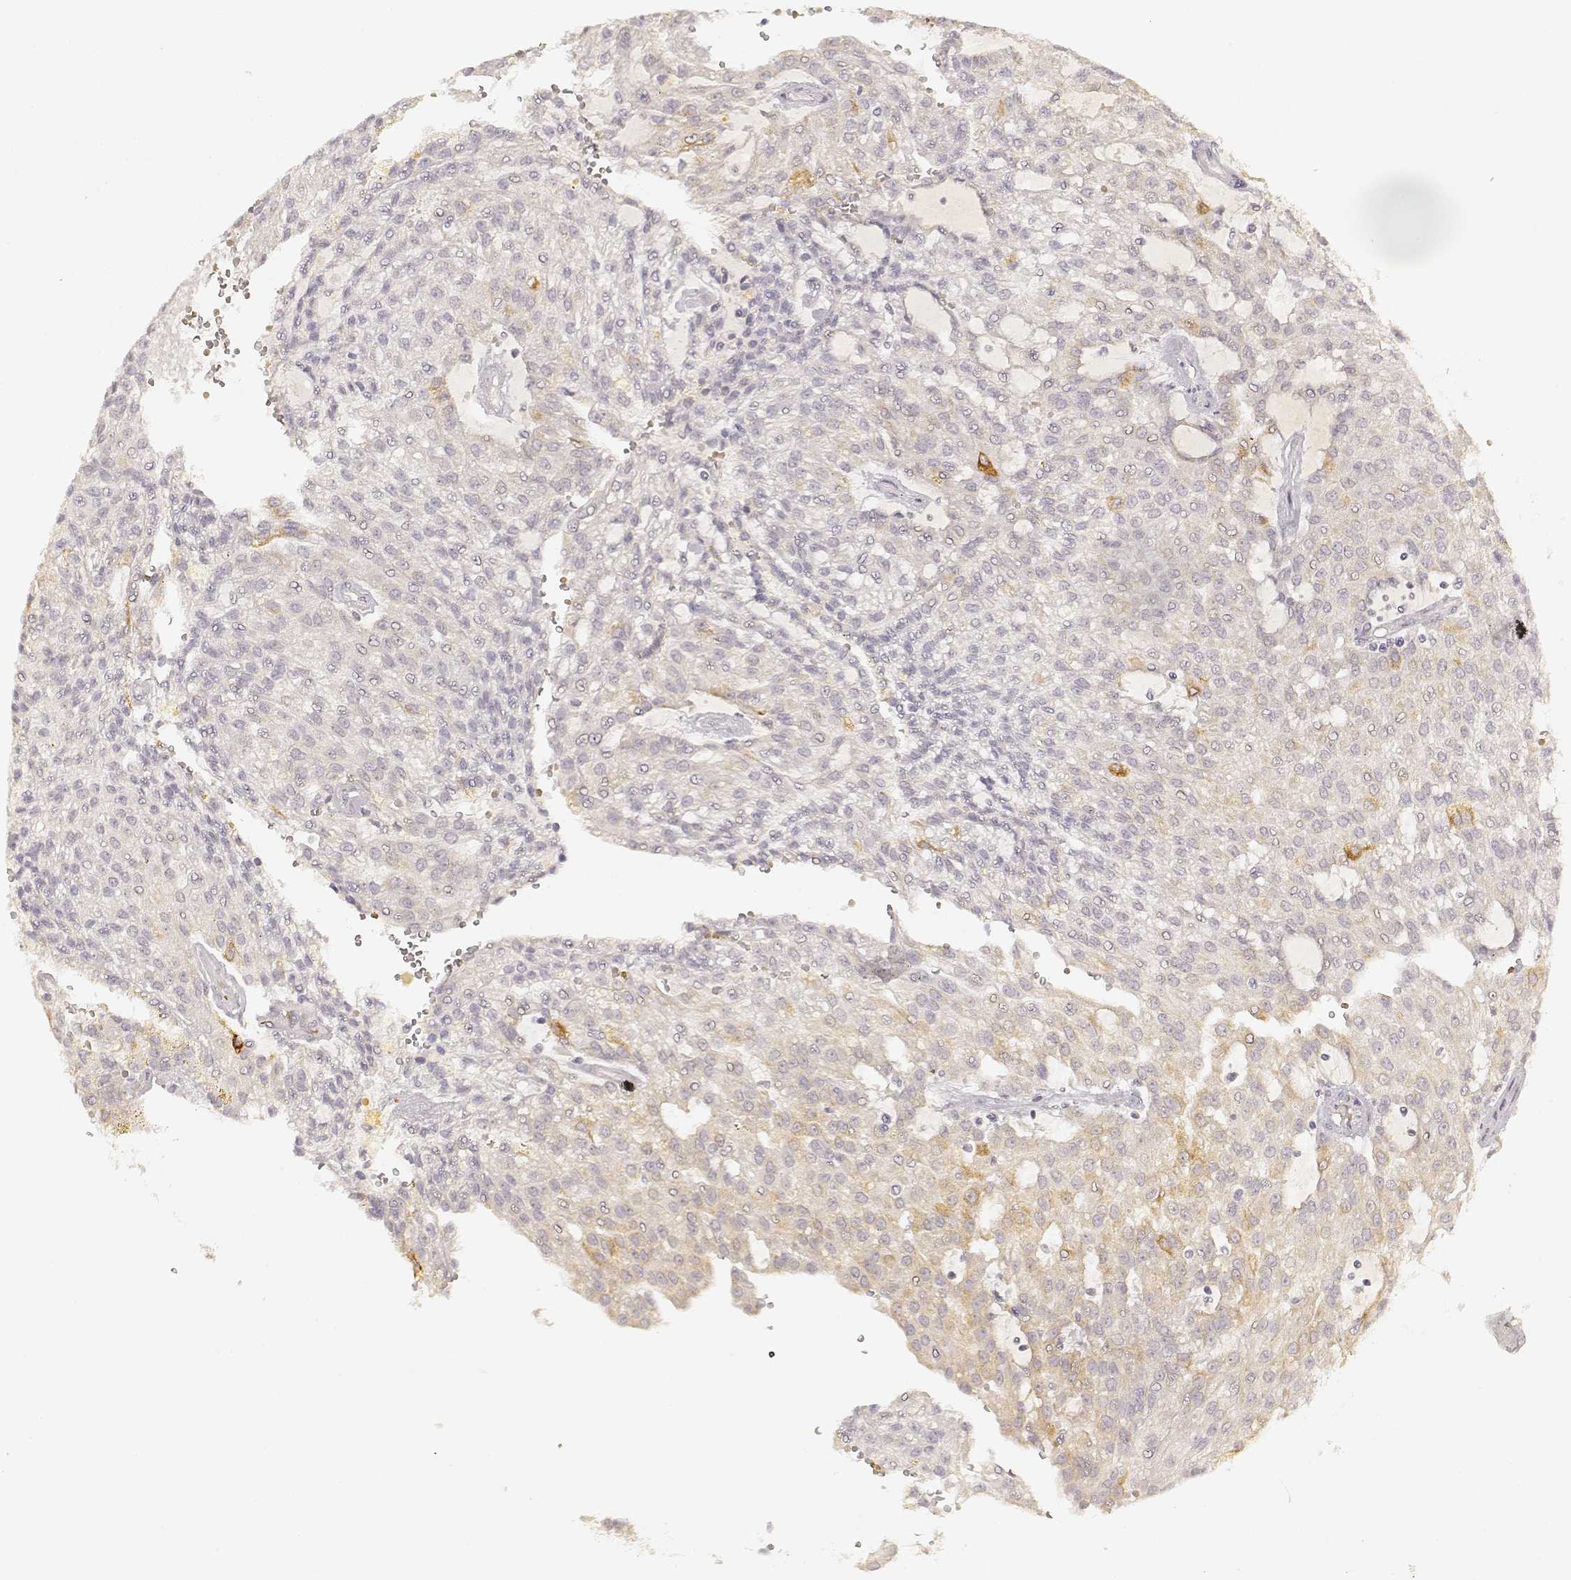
{"staining": {"intensity": "moderate", "quantity": "<25%", "location": "cytoplasmic/membranous"}, "tissue": "renal cancer", "cell_type": "Tumor cells", "image_type": "cancer", "snomed": [{"axis": "morphology", "description": "Adenocarcinoma, NOS"}, {"axis": "topography", "description": "Kidney"}], "caption": "IHC (DAB) staining of adenocarcinoma (renal) demonstrates moderate cytoplasmic/membranous protein positivity in about <25% of tumor cells.", "gene": "LAMC2", "patient": {"sex": "male", "age": 63}}